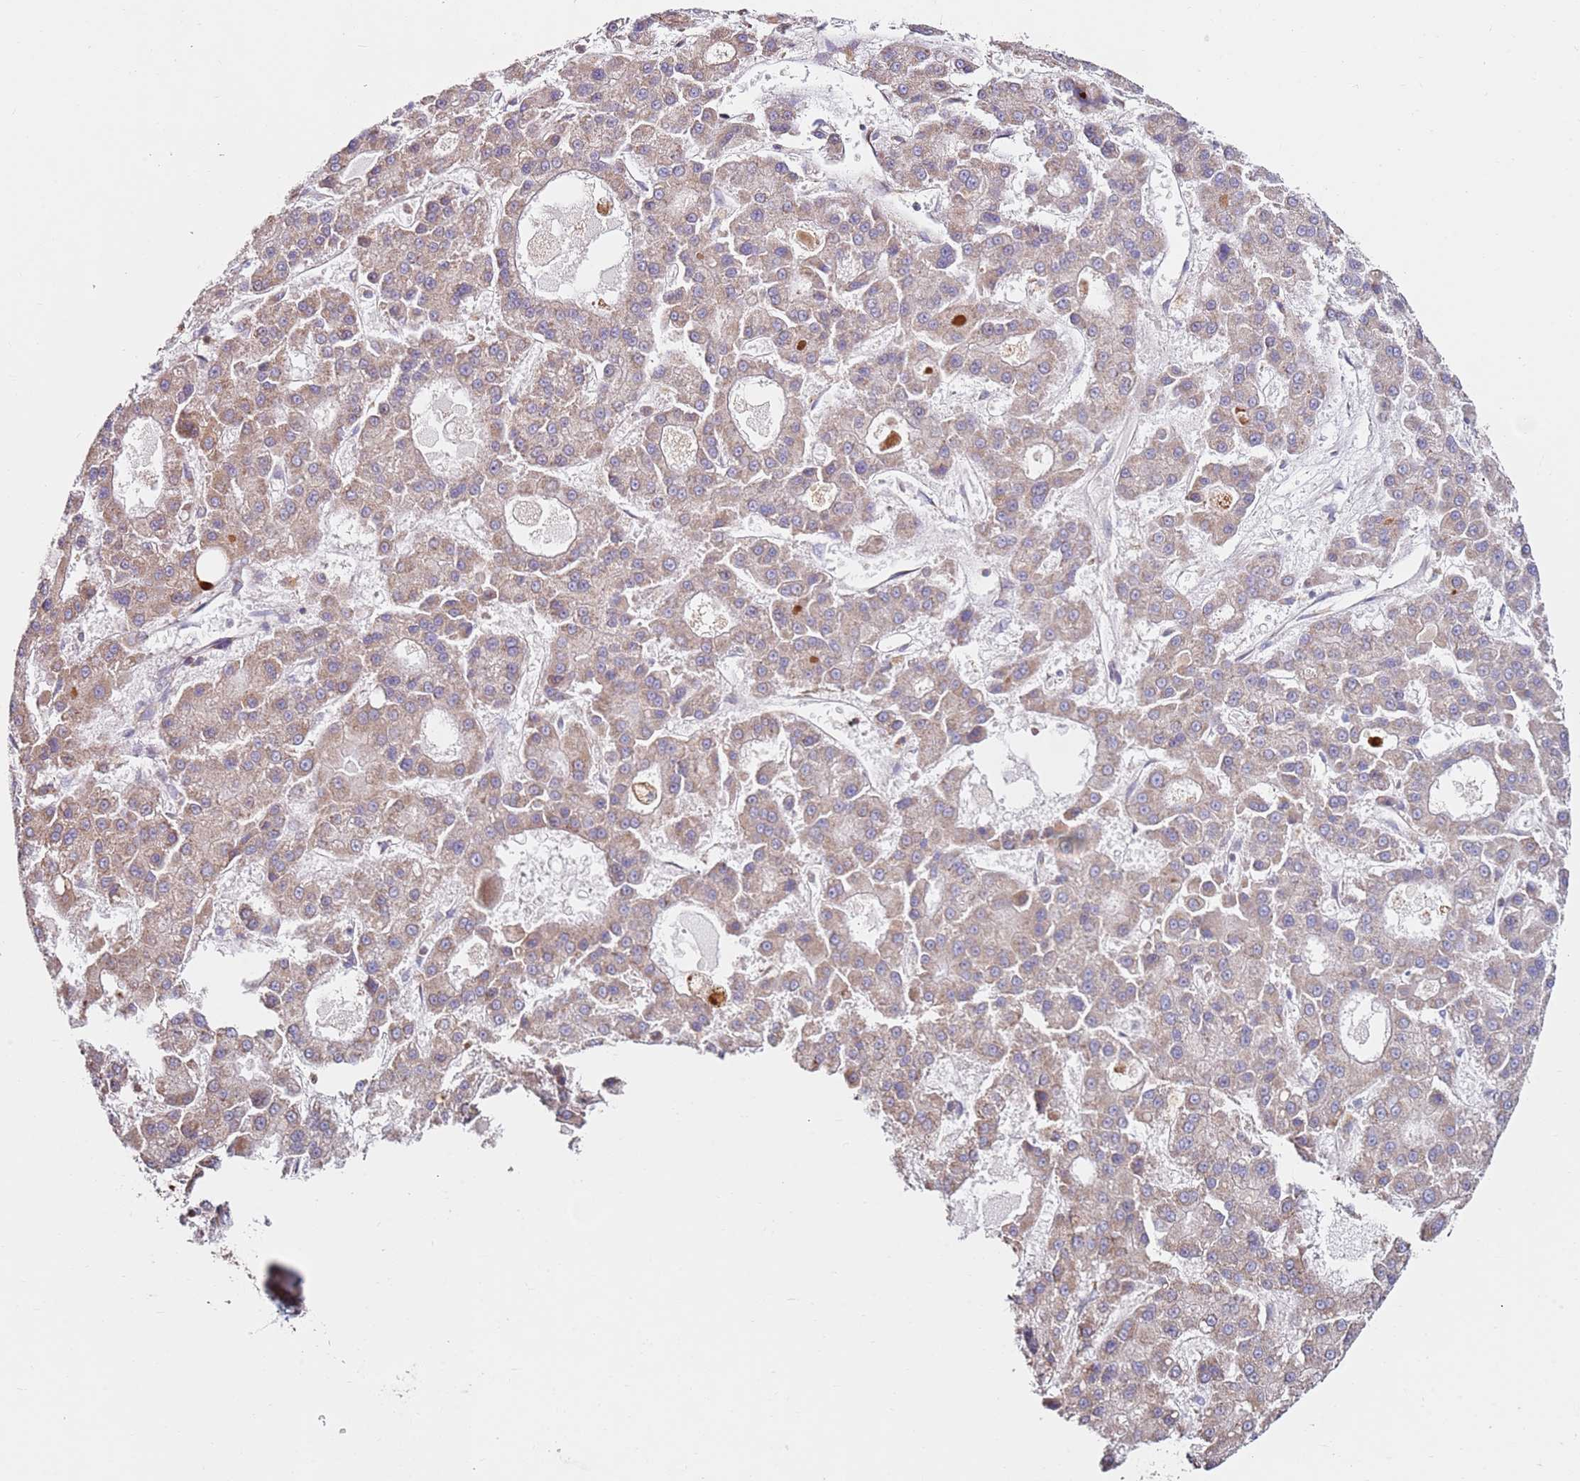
{"staining": {"intensity": "weak", "quantity": ">75%", "location": "cytoplasmic/membranous"}, "tissue": "liver cancer", "cell_type": "Tumor cells", "image_type": "cancer", "snomed": [{"axis": "morphology", "description": "Carcinoma, Hepatocellular, NOS"}, {"axis": "topography", "description": "Liver"}], "caption": "Tumor cells display low levels of weak cytoplasmic/membranous staining in about >75% of cells in liver cancer (hepatocellular carcinoma).", "gene": "CNOT9", "patient": {"sex": "male", "age": 70}}